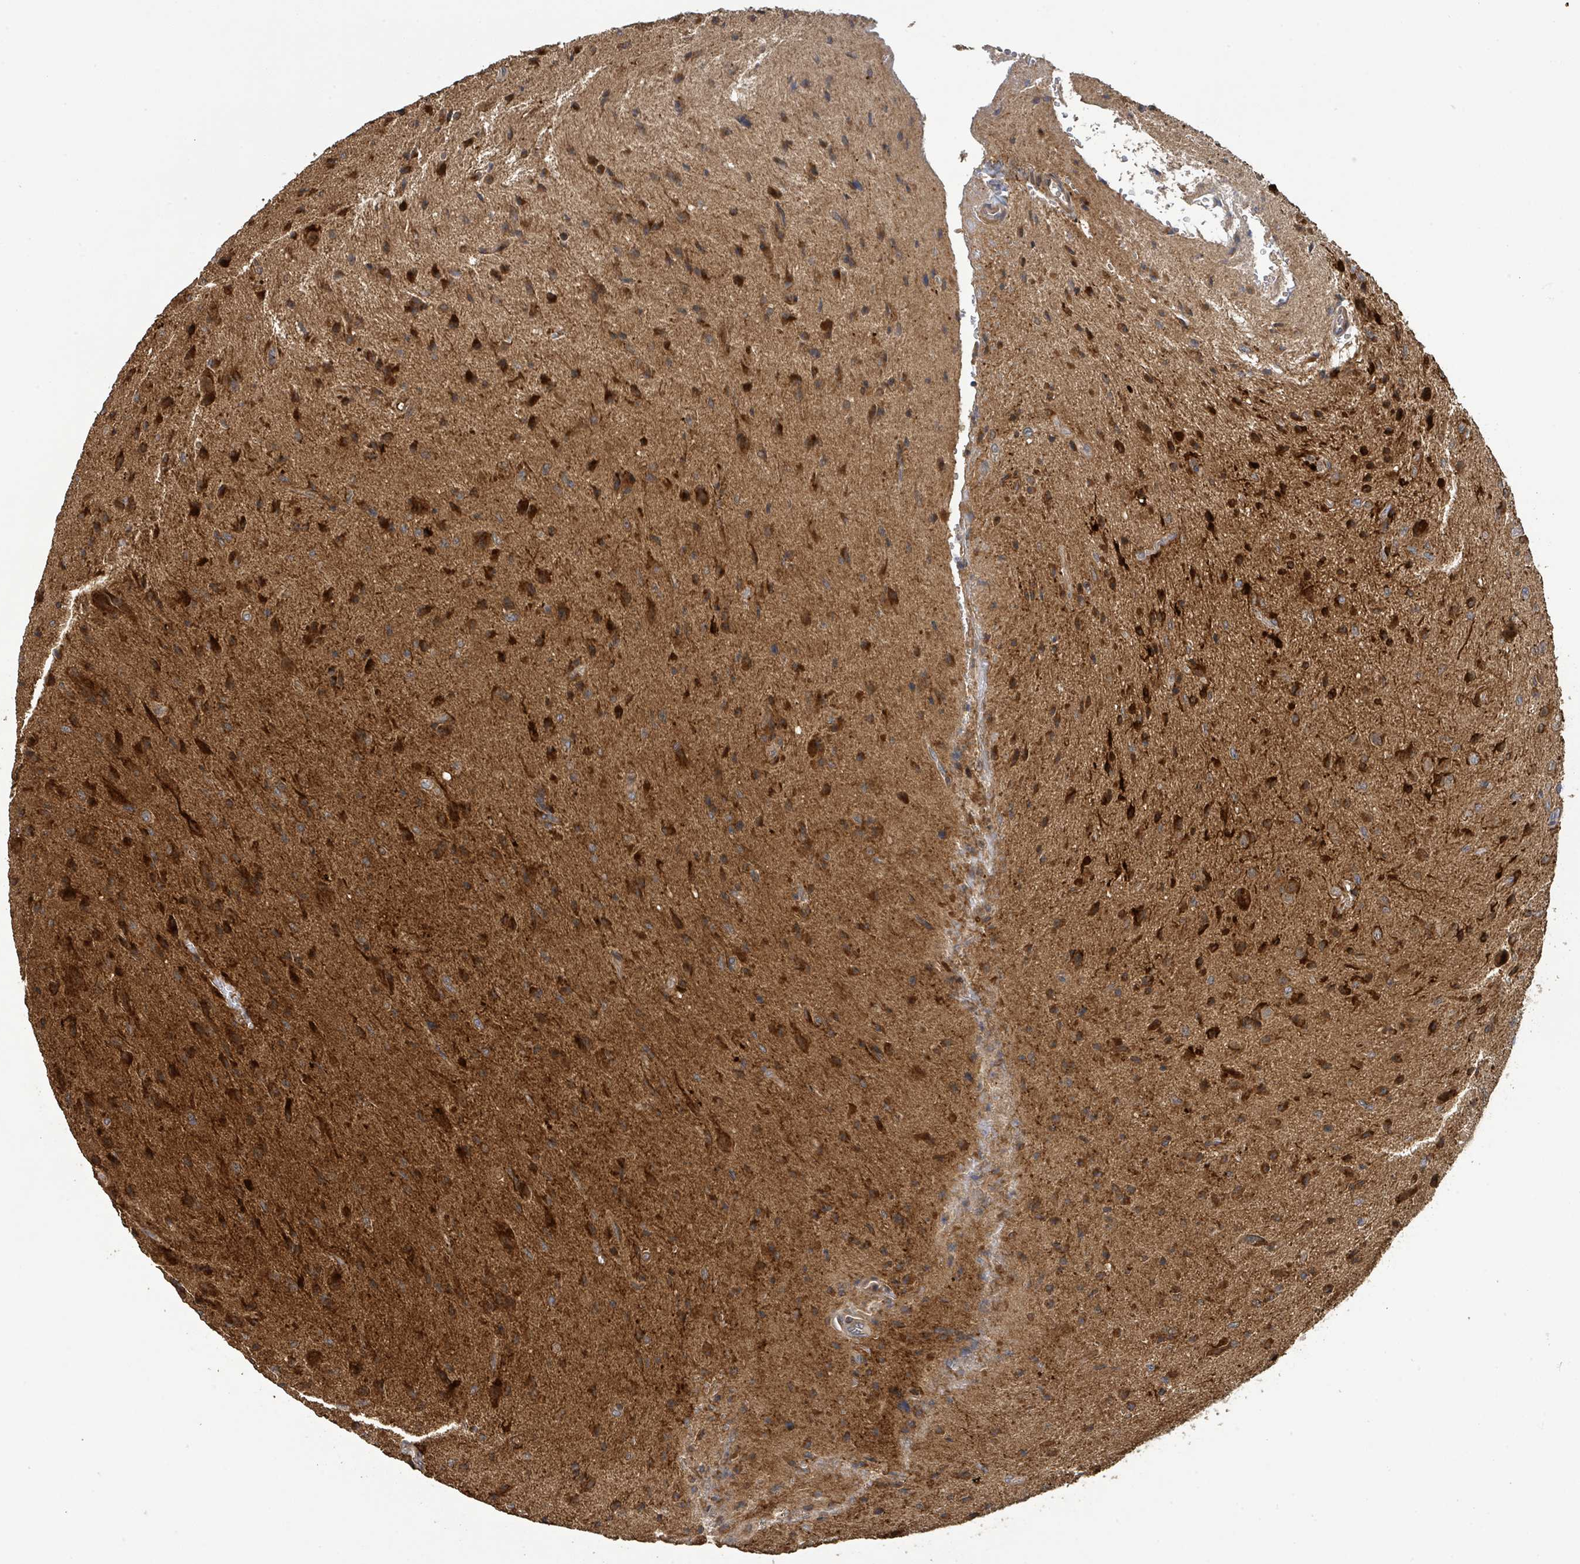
{"staining": {"intensity": "strong", "quantity": ">75%", "location": "cytoplasmic/membranous"}, "tissue": "glioma", "cell_type": "Tumor cells", "image_type": "cancer", "snomed": [{"axis": "morphology", "description": "Glioma, malignant, High grade"}, {"axis": "topography", "description": "Brain"}], "caption": "A histopathology image showing strong cytoplasmic/membranous staining in approximately >75% of tumor cells in malignant glioma (high-grade), as visualized by brown immunohistochemical staining.", "gene": "STARD4", "patient": {"sex": "male", "age": 36}}